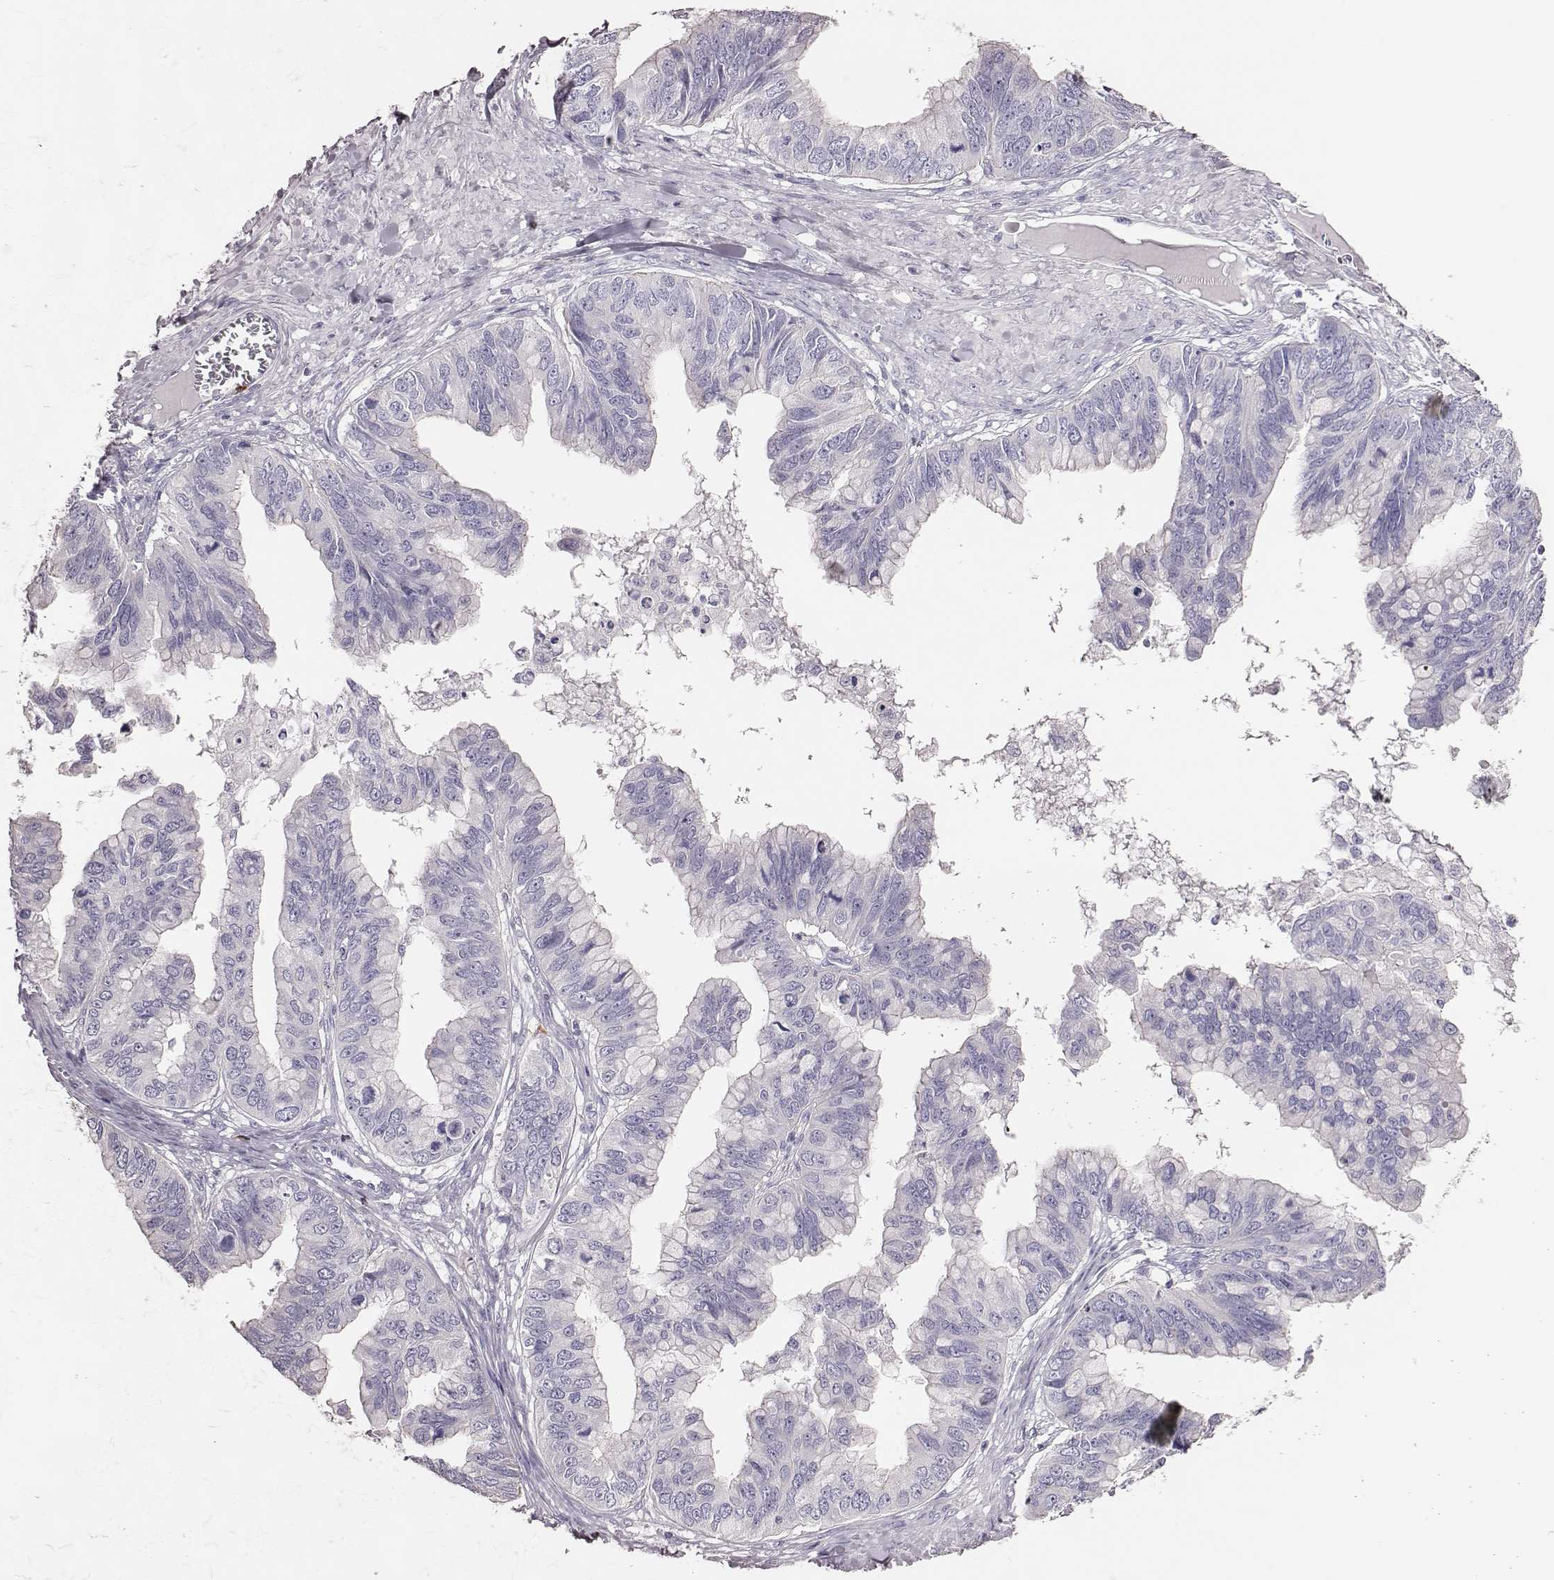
{"staining": {"intensity": "negative", "quantity": "none", "location": "none"}, "tissue": "ovarian cancer", "cell_type": "Tumor cells", "image_type": "cancer", "snomed": [{"axis": "morphology", "description": "Cystadenocarcinoma, mucinous, NOS"}, {"axis": "topography", "description": "Ovary"}], "caption": "Tumor cells are negative for protein expression in human ovarian cancer (mucinous cystadenocarcinoma).", "gene": "P2RY10", "patient": {"sex": "female", "age": 76}}